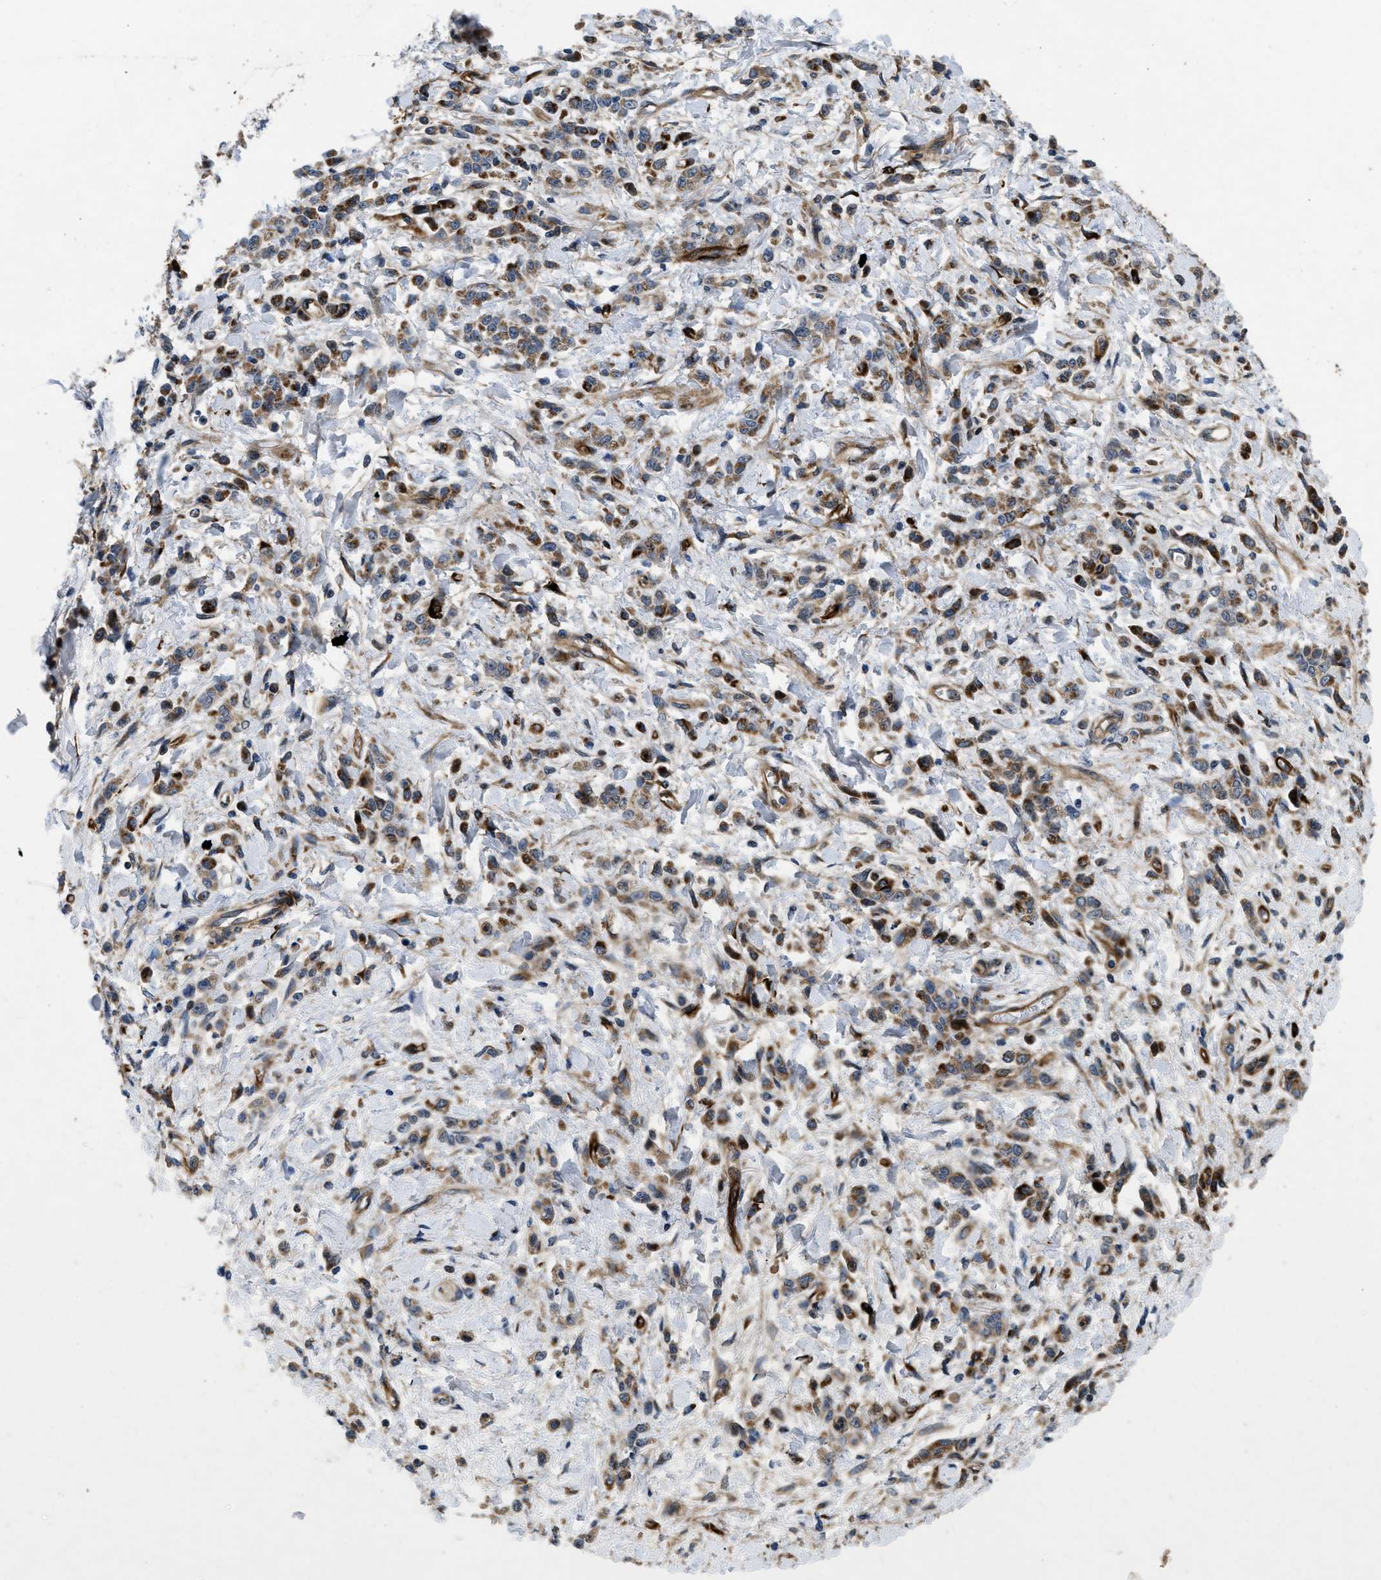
{"staining": {"intensity": "moderate", "quantity": "25%-75%", "location": "cytoplasmic/membranous"}, "tissue": "stomach cancer", "cell_type": "Tumor cells", "image_type": "cancer", "snomed": [{"axis": "morphology", "description": "Normal tissue, NOS"}, {"axis": "morphology", "description": "Adenocarcinoma, NOS"}, {"axis": "topography", "description": "Stomach"}], "caption": "DAB immunohistochemical staining of stomach cancer reveals moderate cytoplasmic/membranous protein staining in approximately 25%-75% of tumor cells.", "gene": "HSPA12B", "patient": {"sex": "male", "age": 82}}